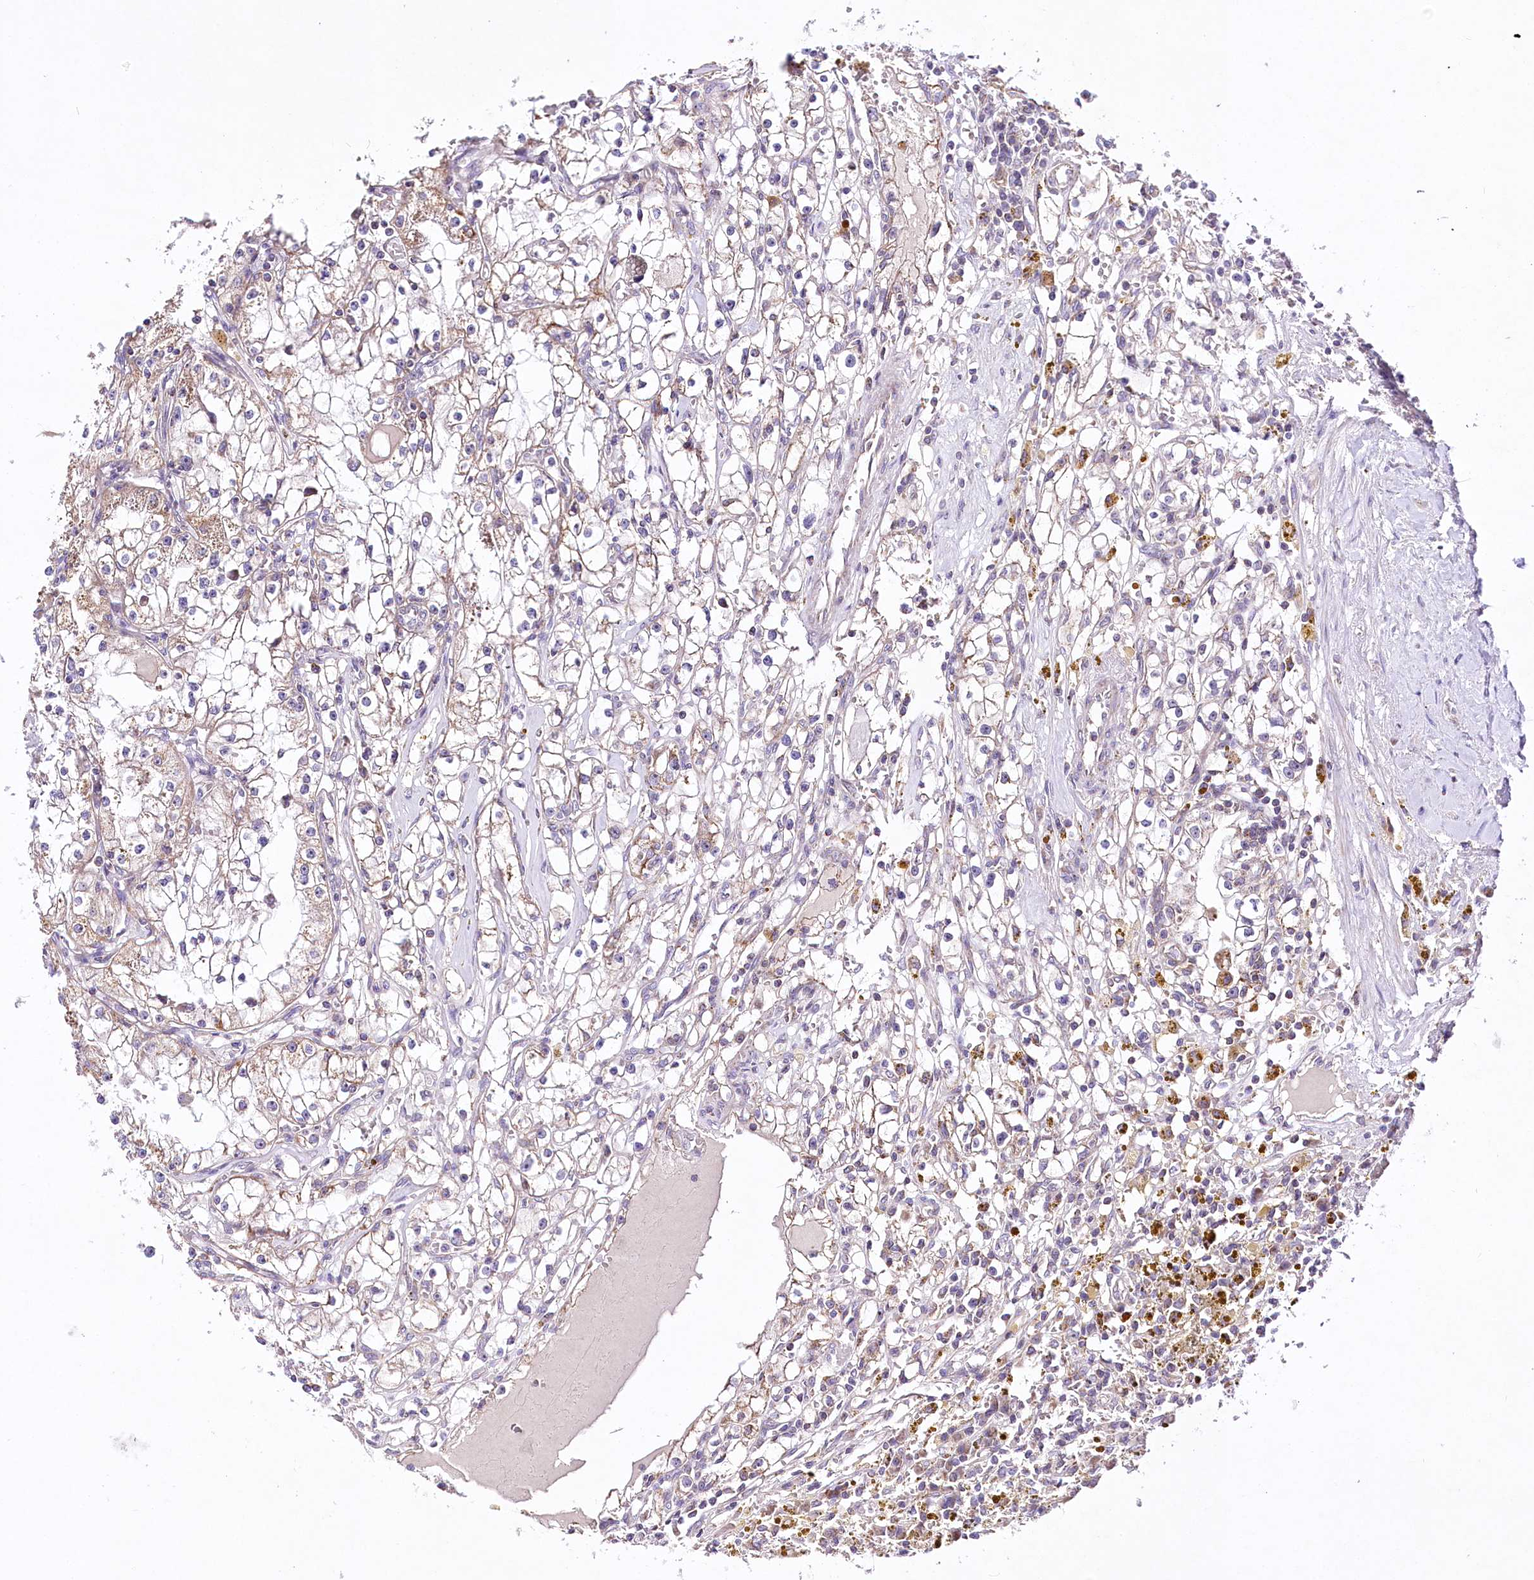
{"staining": {"intensity": "weak", "quantity": "<25%", "location": "cytoplasmic/membranous"}, "tissue": "renal cancer", "cell_type": "Tumor cells", "image_type": "cancer", "snomed": [{"axis": "morphology", "description": "Adenocarcinoma, NOS"}, {"axis": "topography", "description": "Kidney"}], "caption": "A histopathology image of renal cancer stained for a protein reveals no brown staining in tumor cells.", "gene": "ATE1", "patient": {"sex": "male", "age": 56}}